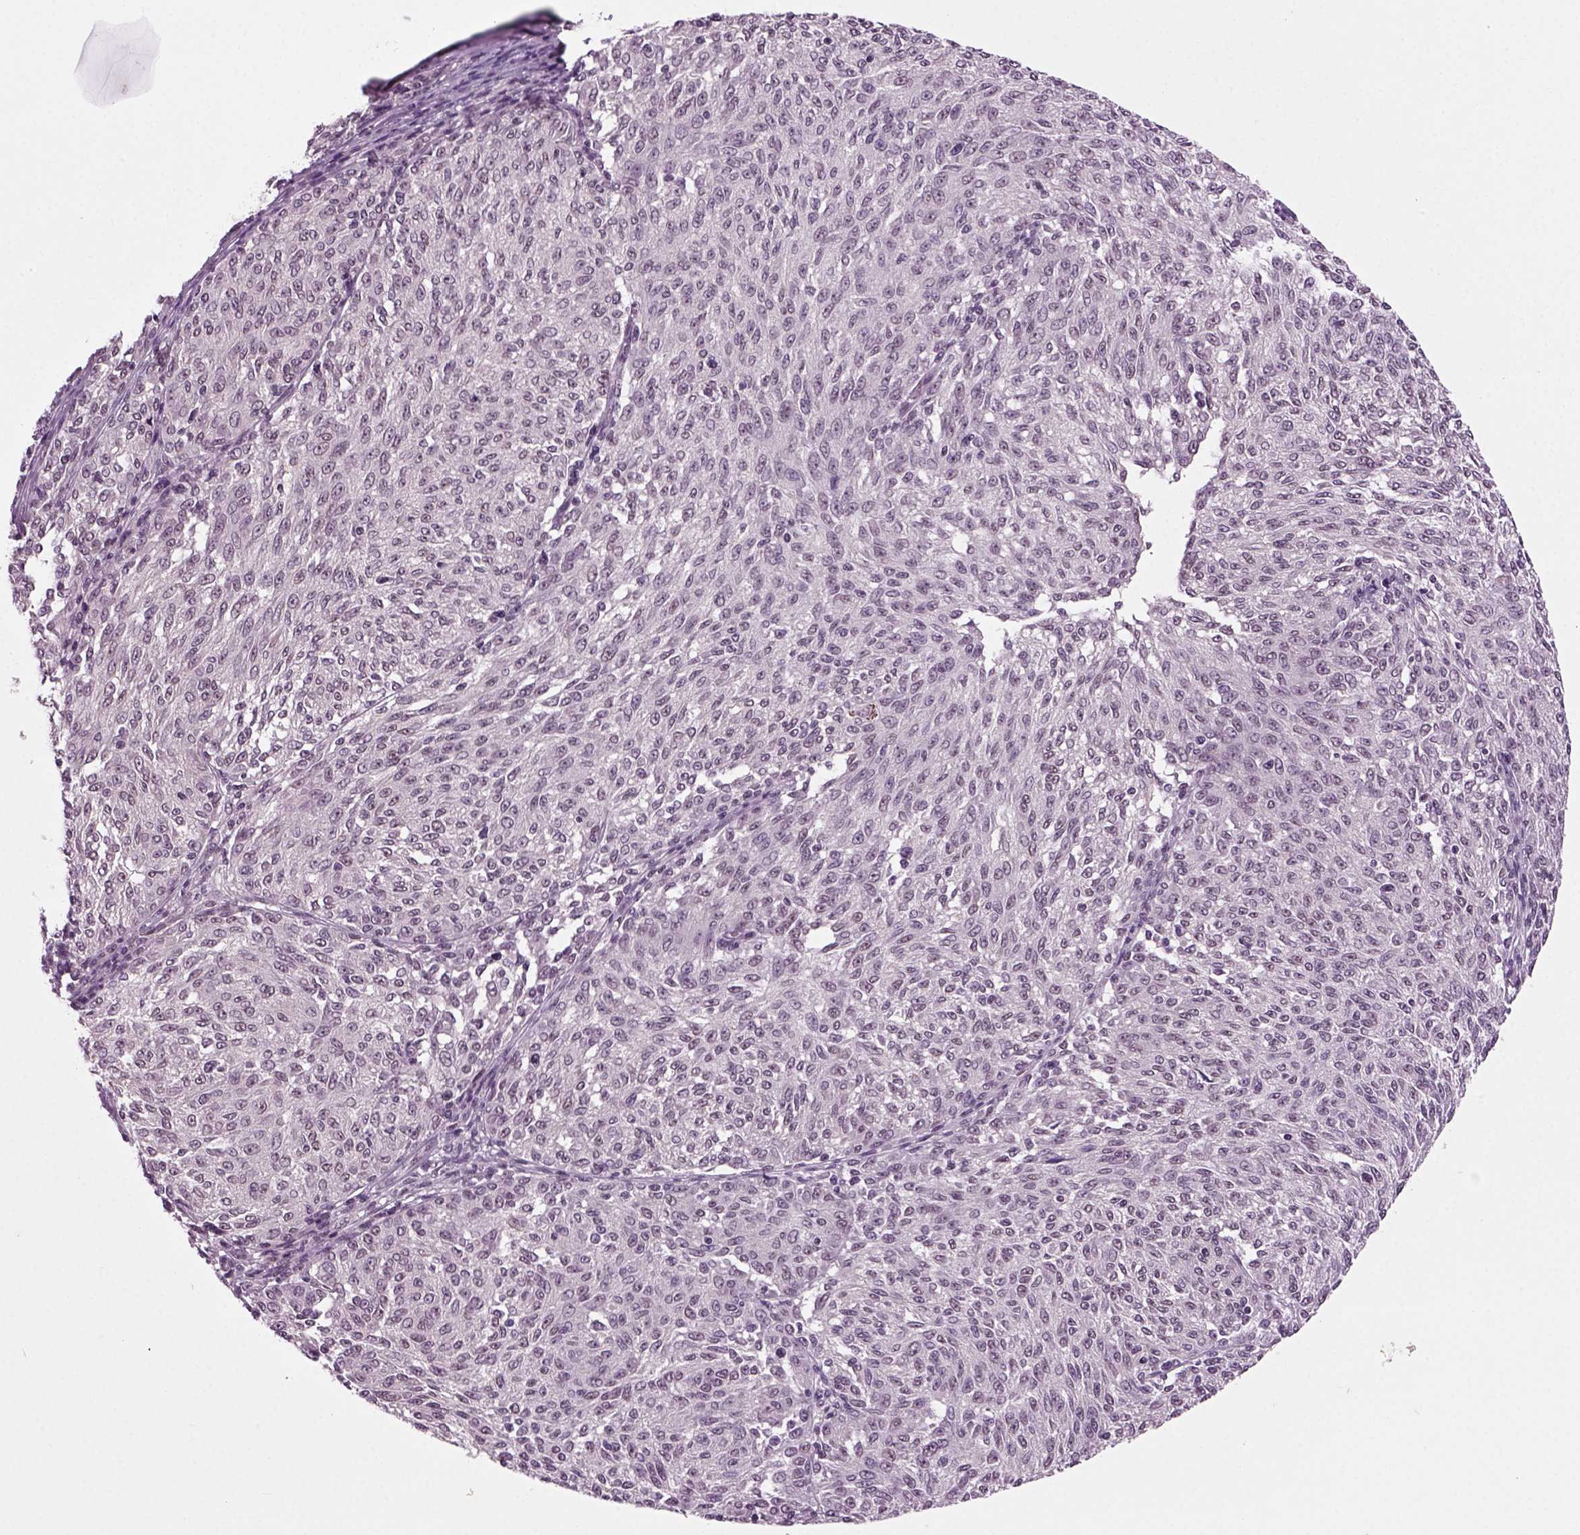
{"staining": {"intensity": "negative", "quantity": "none", "location": "none"}, "tissue": "melanoma", "cell_type": "Tumor cells", "image_type": "cancer", "snomed": [{"axis": "morphology", "description": "Malignant melanoma, NOS"}, {"axis": "topography", "description": "Skin"}], "caption": "IHC photomicrograph of malignant melanoma stained for a protein (brown), which shows no staining in tumor cells. (Stains: DAB (3,3'-diaminobenzidine) immunohistochemistry with hematoxylin counter stain, Microscopy: brightfield microscopy at high magnification).", "gene": "RCOR3", "patient": {"sex": "female", "age": 72}}